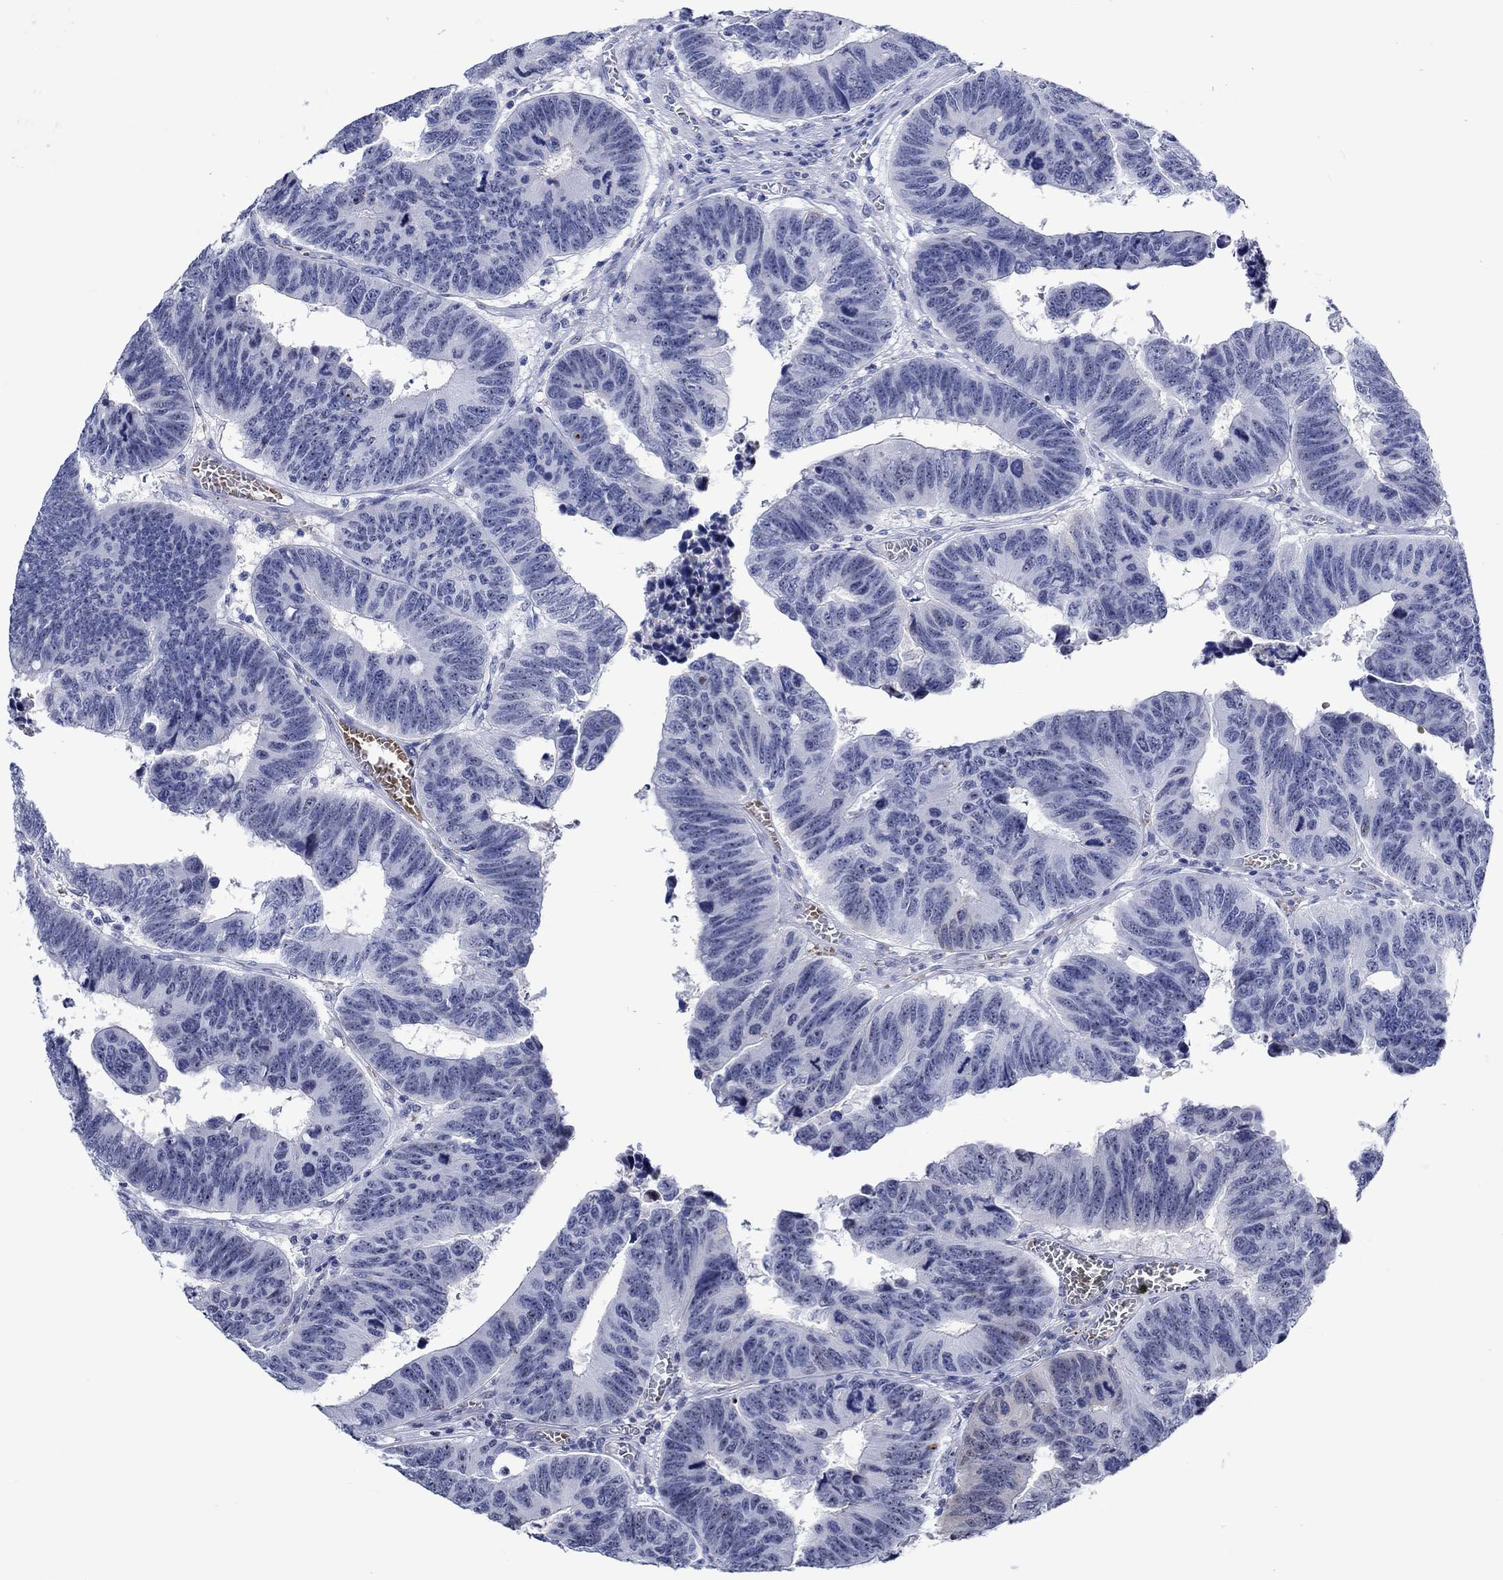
{"staining": {"intensity": "negative", "quantity": "none", "location": "none"}, "tissue": "colorectal cancer", "cell_type": "Tumor cells", "image_type": "cancer", "snomed": [{"axis": "morphology", "description": "Adenocarcinoma, NOS"}, {"axis": "topography", "description": "Appendix"}, {"axis": "topography", "description": "Colon"}, {"axis": "topography", "description": "Cecum"}, {"axis": "topography", "description": "Colon asc"}], "caption": "Human colorectal adenocarcinoma stained for a protein using IHC displays no staining in tumor cells.", "gene": "ZNF446", "patient": {"sex": "female", "age": 85}}